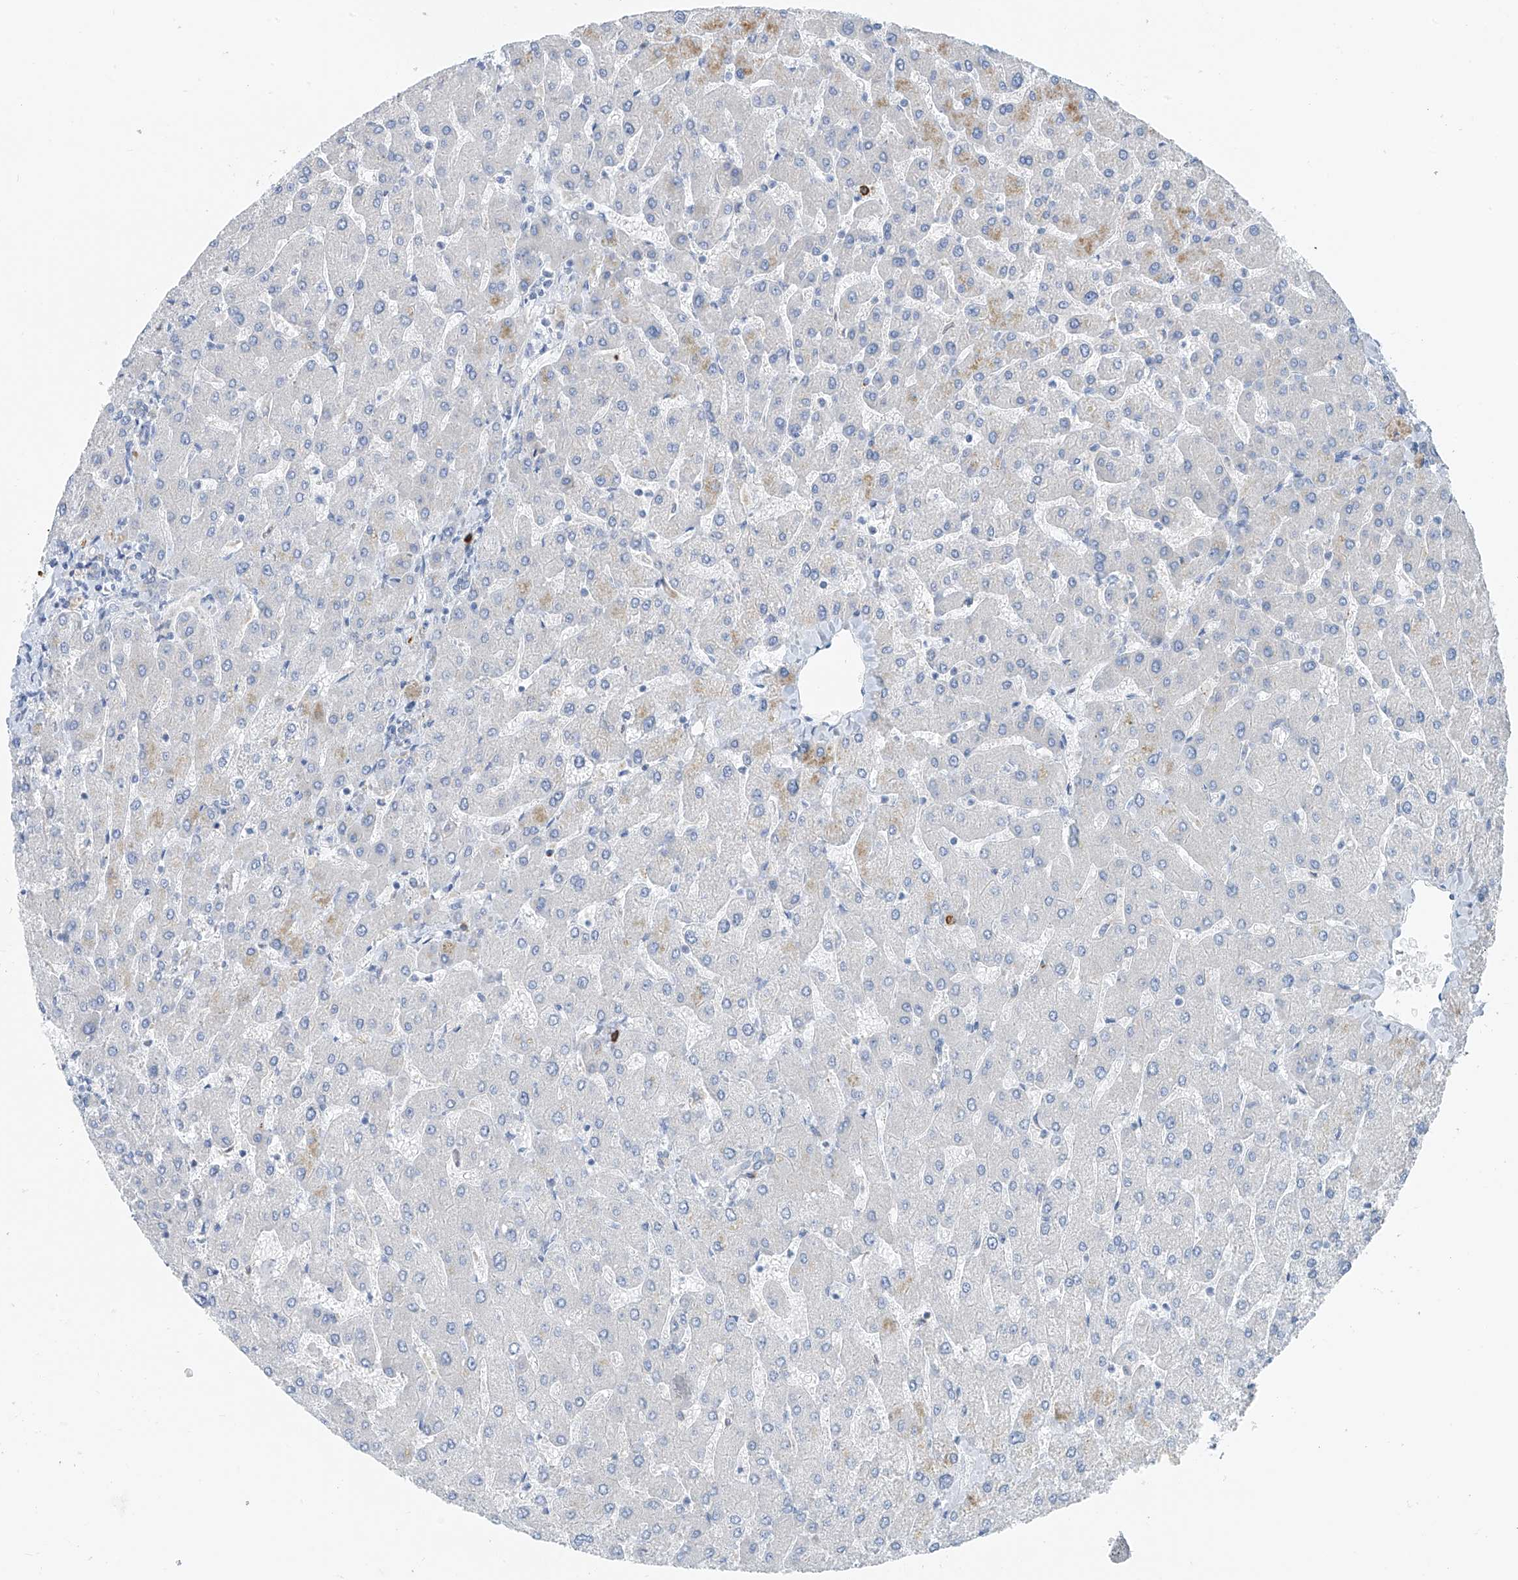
{"staining": {"intensity": "negative", "quantity": "none", "location": "none"}, "tissue": "liver", "cell_type": "Cholangiocytes", "image_type": "normal", "snomed": [{"axis": "morphology", "description": "Normal tissue, NOS"}, {"axis": "topography", "description": "Liver"}], "caption": "There is no significant staining in cholangiocytes of liver. (DAB (3,3'-diaminobenzidine) immunohistochemistry (IHC) visualized using brightfield microscopy, high magnification).", "gene": "POMGNT2", "patient": {"sex": "male", "age": 55}}